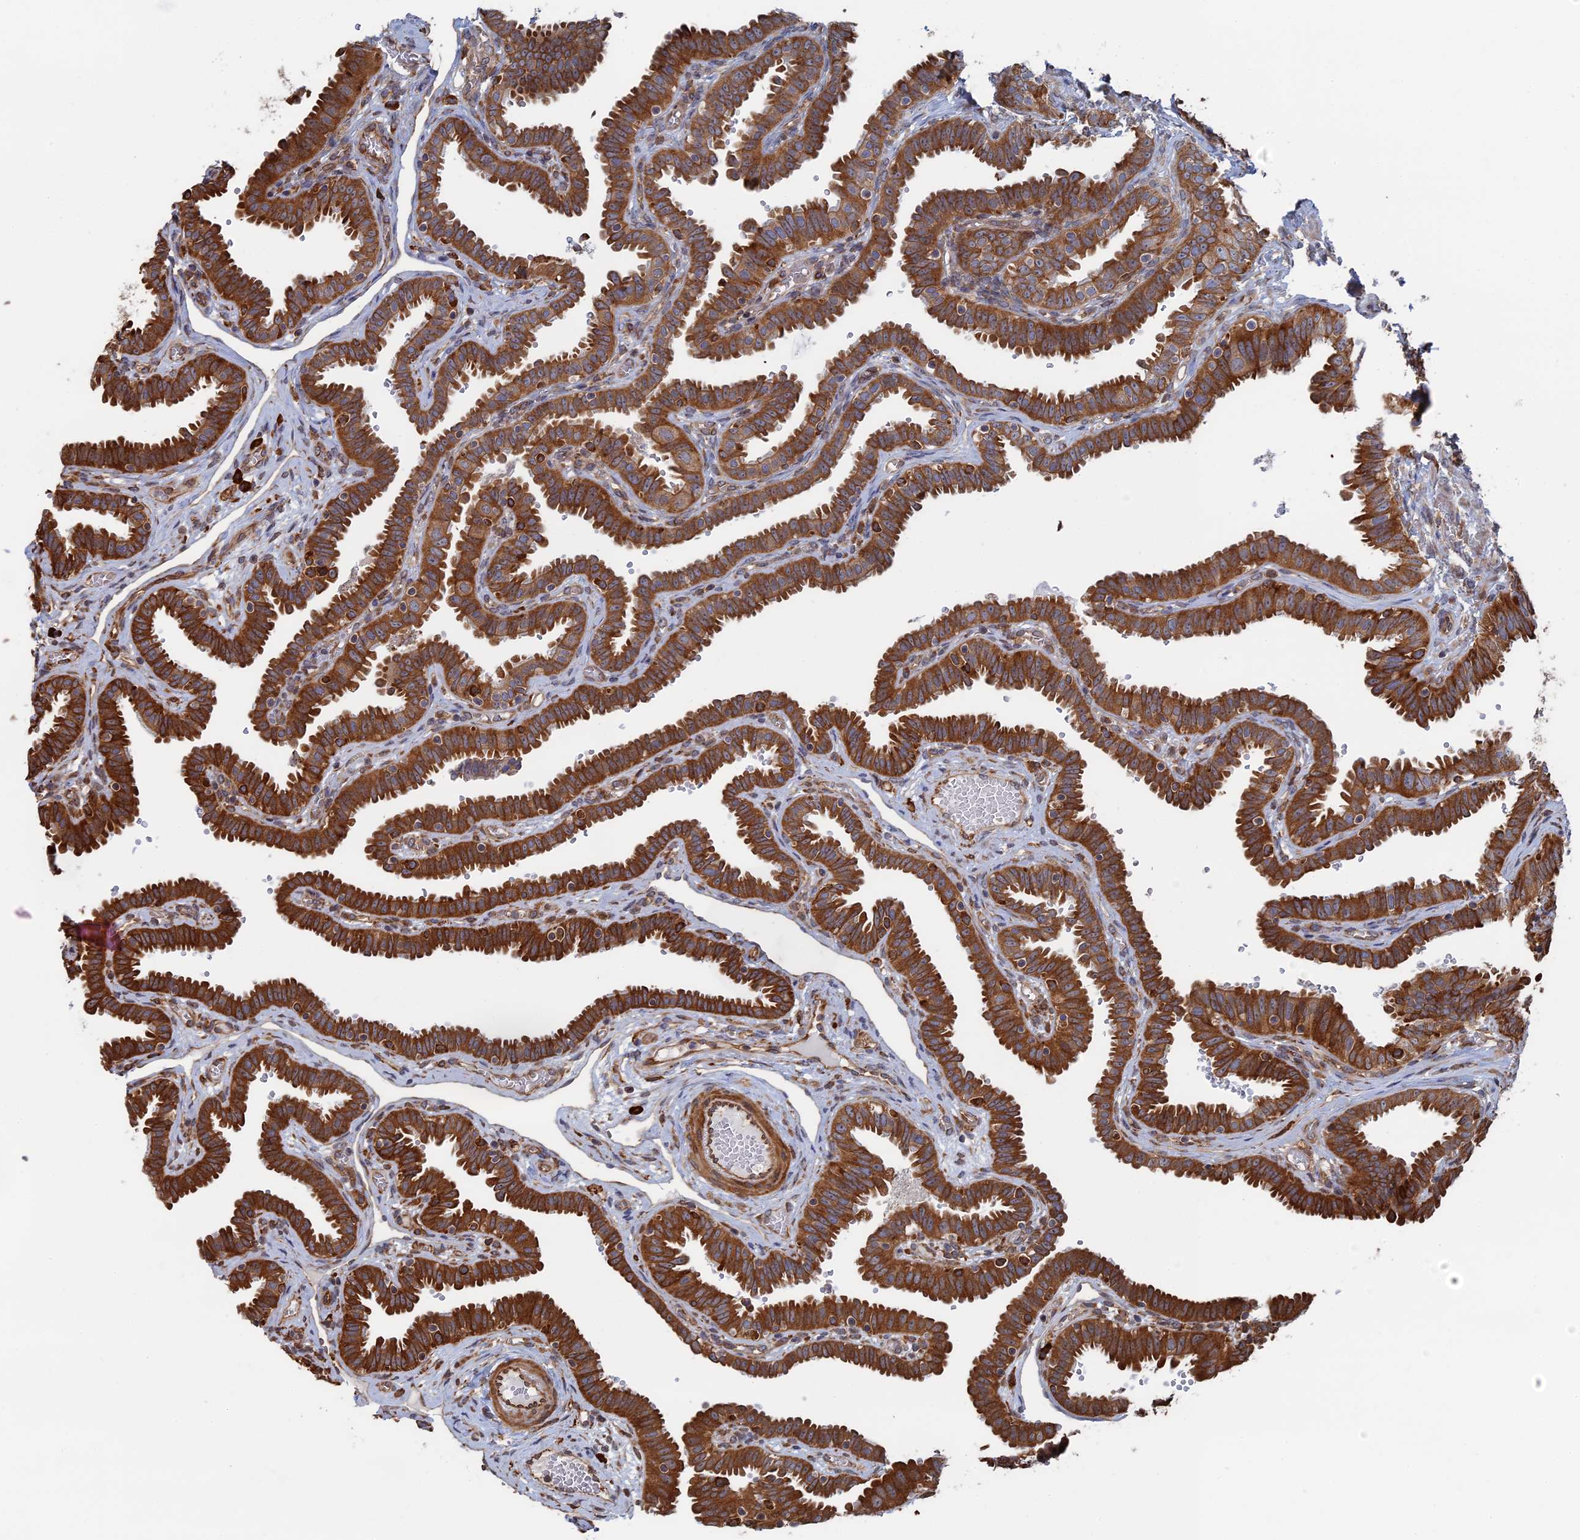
{"staining": {"intensity": "strong", "quantity": ">75%", "location": "cytoplasmic/membranous"}, "tissue": "fallopian tube", "cell_type": "Glandular cells", "image_type": "normal", "snomed": [{"axis": "morphology", "description": "Normal tissue, NOS"}, {"axis": "topography", "description": "Fallopian tube"}], "caption": "Benign fallopian tube was stained to show a protein in brown. There is high levels of strong cytoplasmic/membranous staining in approximately >75% of glandular cells. (DAB = brown stain, brightfield microscopy at high magnification).", "gene": "BPIFB6", "patient": {"sex": "female", "age": 37}}